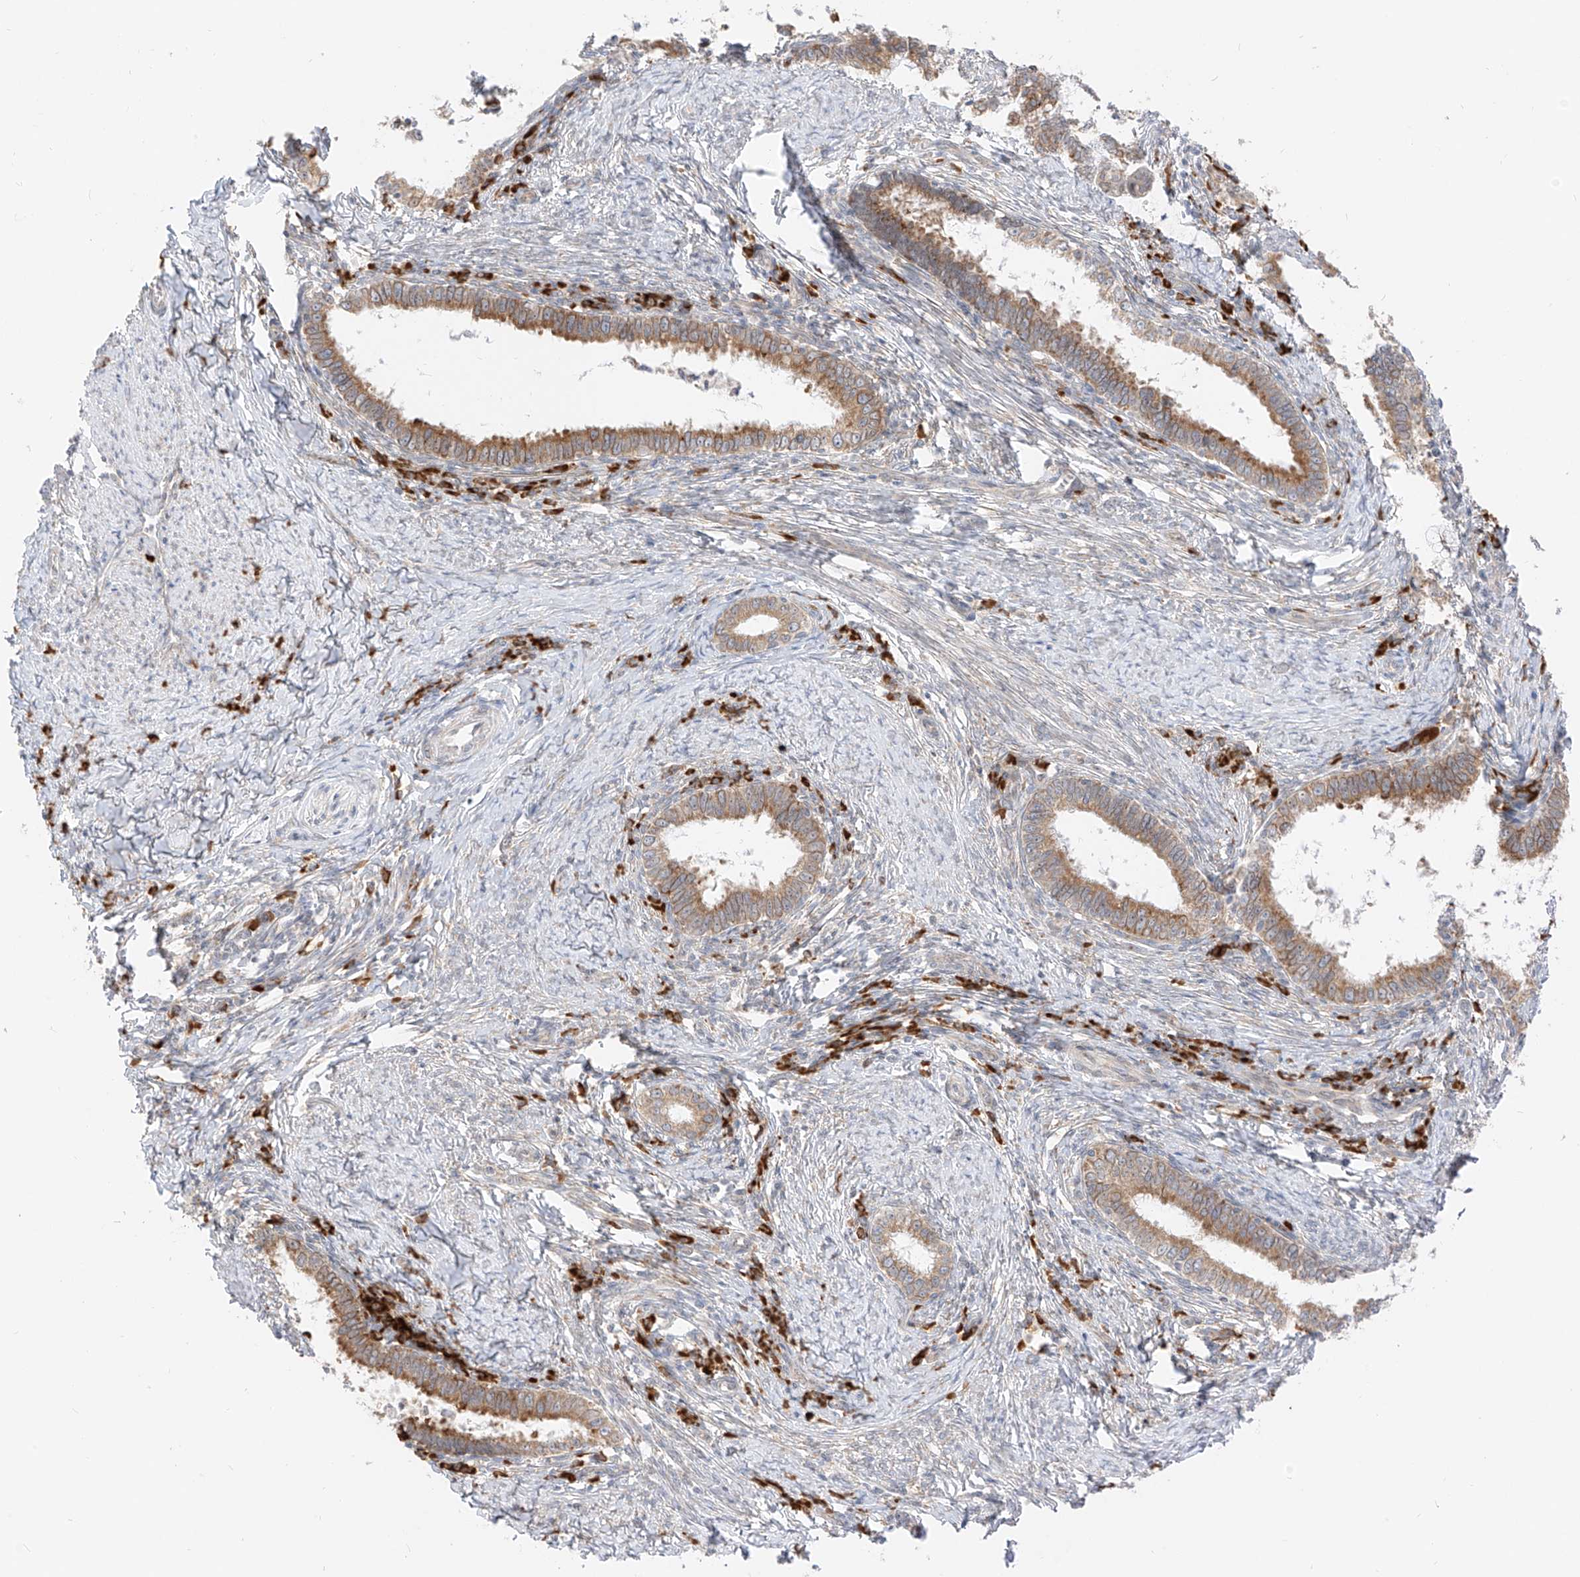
{"staining": {"intensity": "moderate", "quantity": ">75%", "location": "cytoplasmic/membranous"}, "tissue": "cervical cancer", "cell_type": "Tumor cells", "image_type": "cancer", "snomed": [{"axis": "morphology", "description": "Adenocarcinoma, NOS"}, {"axis": "topography", "description": "Cervix"}], "caption": "Cervical adenocarcinoma stained with a brown dye shows moderate cytoplasmic/membranous positive expression in about >75% of tumor cells.", "gene": "STT3A", "patient": {"sex": "female", "age": 36}}